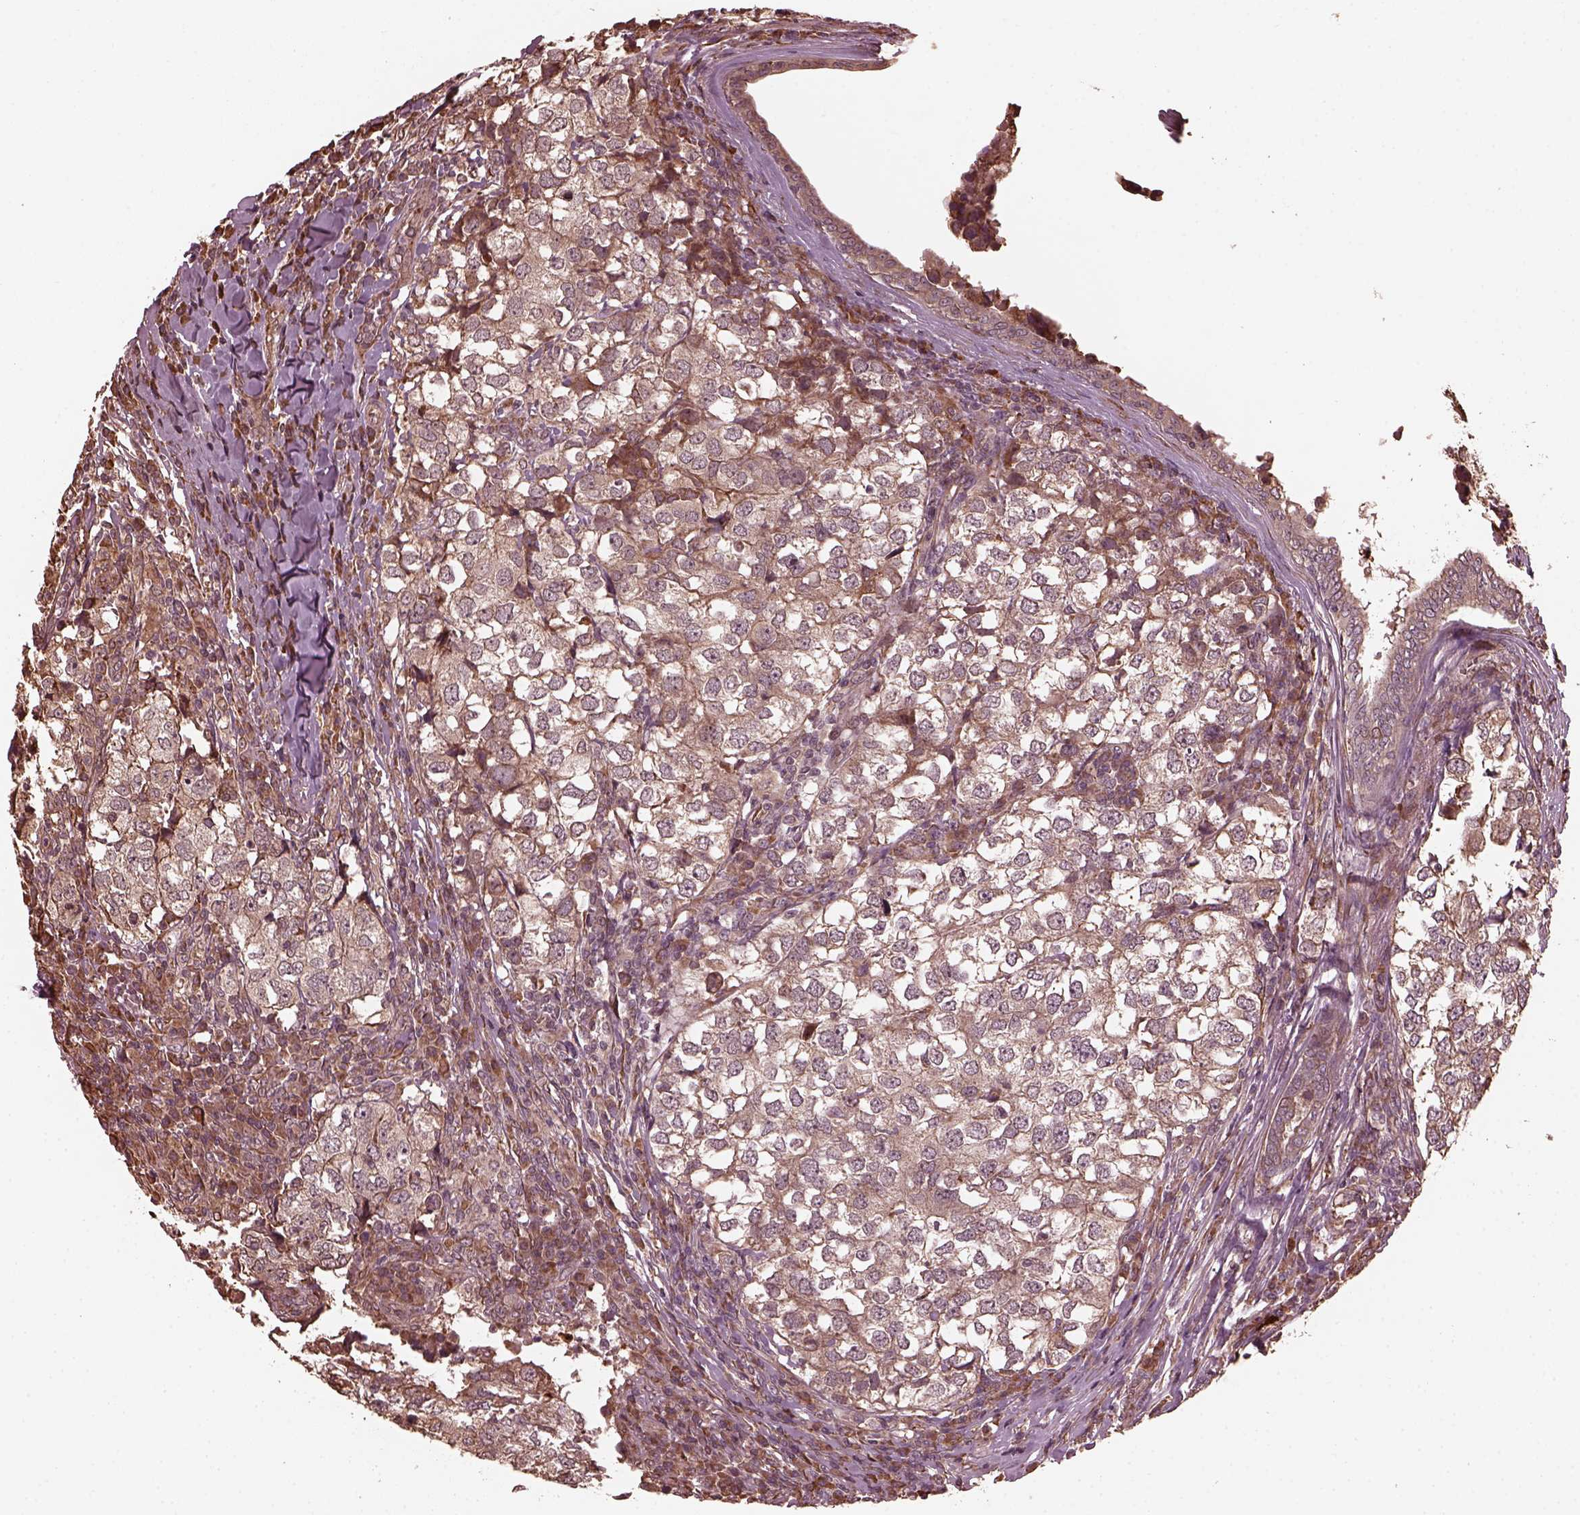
{"staining": {"intensity": "weak", "quantity": ">75%", "location": "cytoplasmic/membranous"}, "tissue": "breast cancer", "cell_type": "Tumor cells", "image_type": "cancer", "snomed": [{"axis": "morphology", "description": "Duct carcinoma"}, {"axis": "topography", "description": "Breast"}], "caption": "The histopathology image demonstrates immunohistochemical staining of breast cancer. There is weak cytoplasmic/membranous positivity is seen in approximately >75% of tumor cells.", "gene": "ZNF292", "patient": {"sex": "female", "age": 30}}